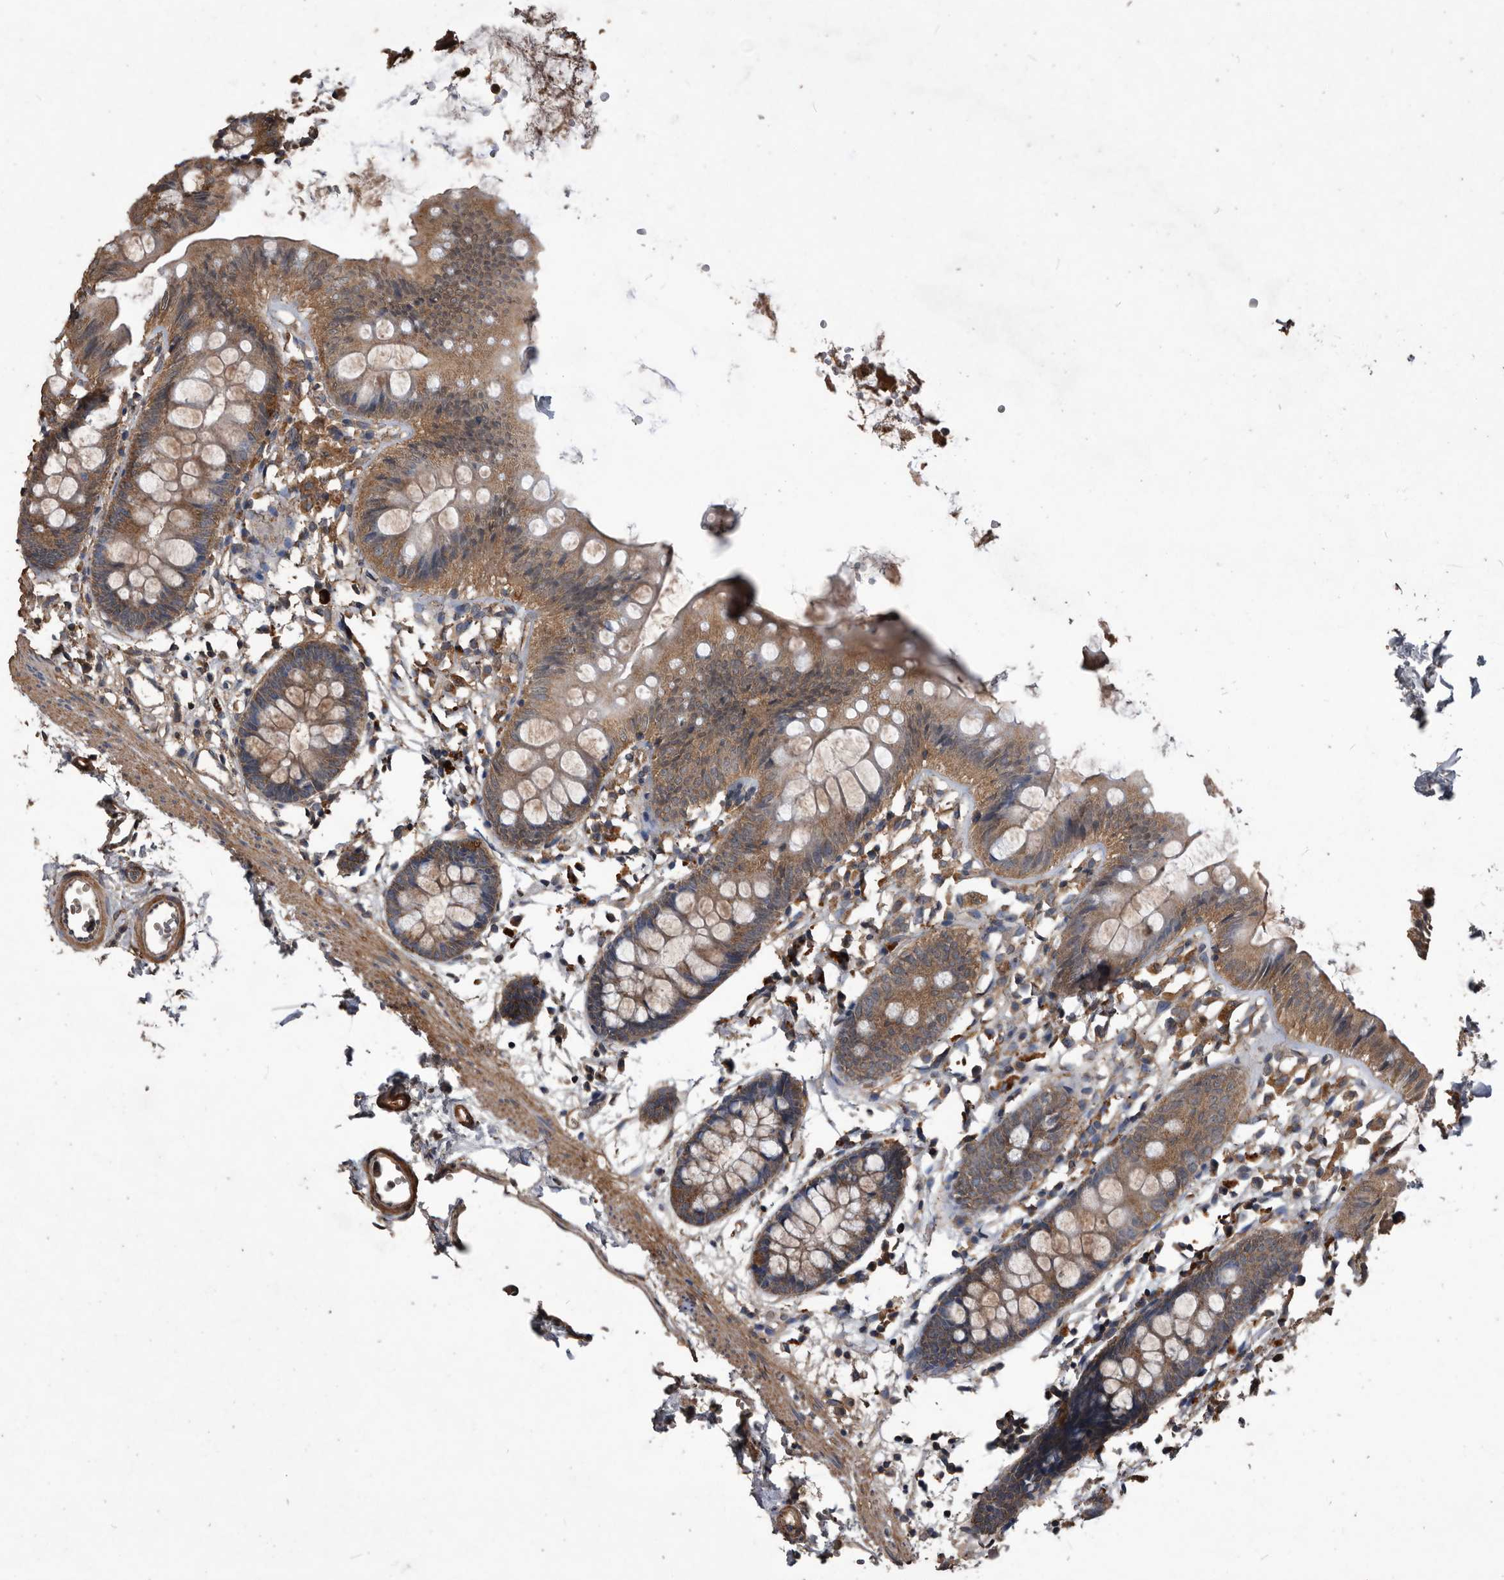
{"staining": {"intensity": "moderate", "quantity": ">75%", "location": "cytoplasmic/membranous"}, "tissue": "colon", "cell_type": "Endothelial cells", "image_type": "normal", "snomed": [{"axis": "morphology", "description": "Normal tissue, NOS"}, {"axis": "topography", "description": "Colon"}], "caption": "The image demonstrates a brown stain indicating the presence of a protein in the cytoplasmic/membranous of endothelial cells in colon. (DAB (3,3'-diaminobenzidine) IHC, brown staining for protein, blue staining for nuclei).", "gene": "NRBP1", "patient": {"sex": "male", "age": 56}}